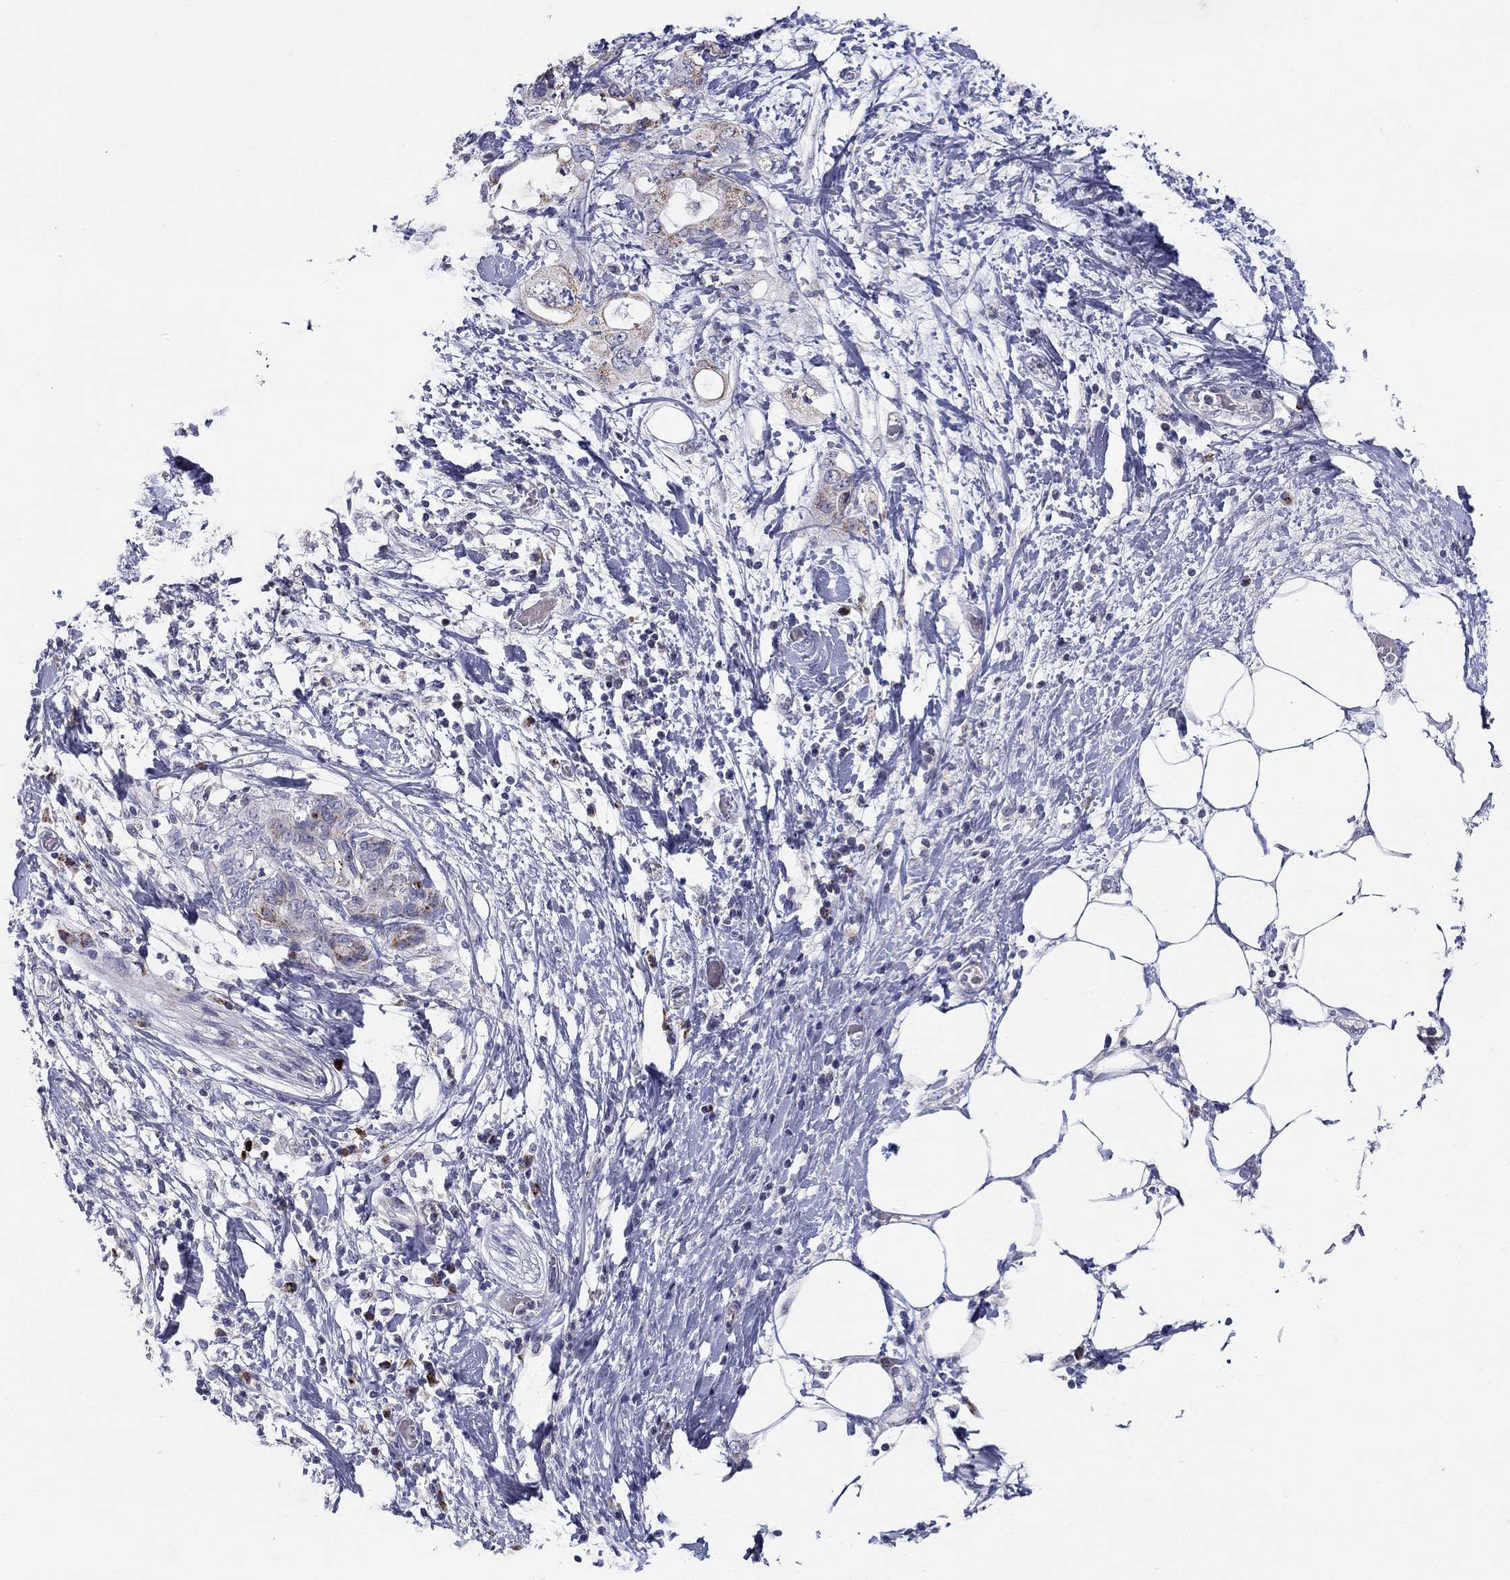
{"staining": {"intensity": "moderate", "quantity": "25%-75%", "location": "cytoplasmic/membranous"}, "tissue": "pancreatic cancer", "cell_type": "Tumor cells", "image_type": "cancer", "snomed": [{"axis": "morphology", "description": "Adenocarcinoma, NOS"}, {"axis": "topography", "description": "Pancreas"}], "caption": "A brown stain shows moderate cytoplasmic/membranous positivity of a protein in human pancreatic cancer (adenocarcinoma) tumor cells. (DAB (3,3'-diaminobenzidine) IHC, brown staining for protein, blue staining for nuclei).", "gene": "HMX2", "patient": {"sex": "female", "age": 56}}